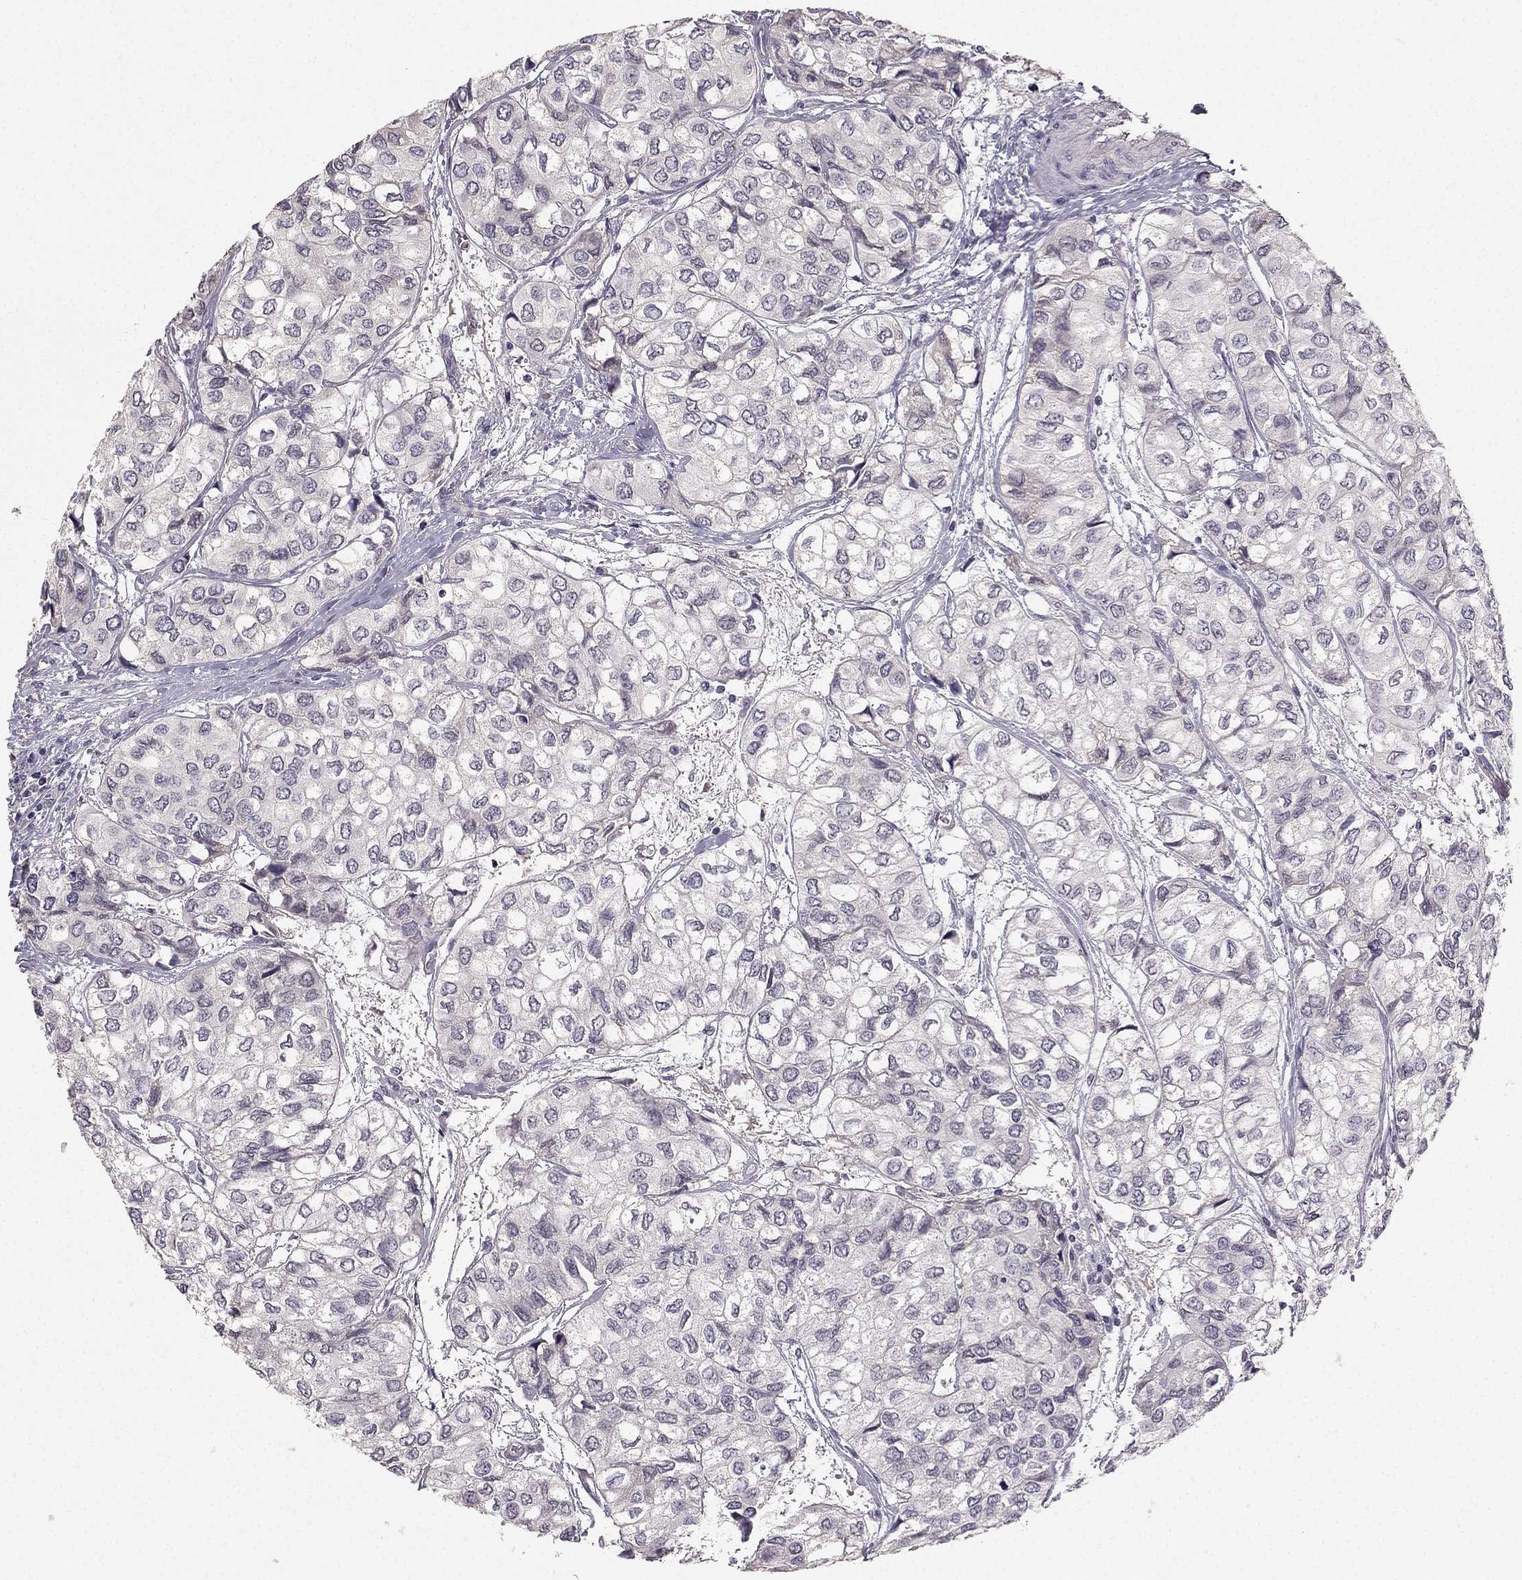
{"staining": {"intensity": "negative", "quantity": "none", "location": "none"}, "tissue": "urothelial cancer", "cell_type": "Tumor cells", "image_type": "cancer", "snomed": [{"axis": "morphology", "description": "Urothelial carcinoma, High grade"}, {"axis": "topography", "description": "Urinary bladder"}], "caption": "Image shows no protein staining in tumor cells of high-grade urothelial carcinoma tissue.", "gene": "TSPYL5", "patient": {"sex": "male", "age": 73}}